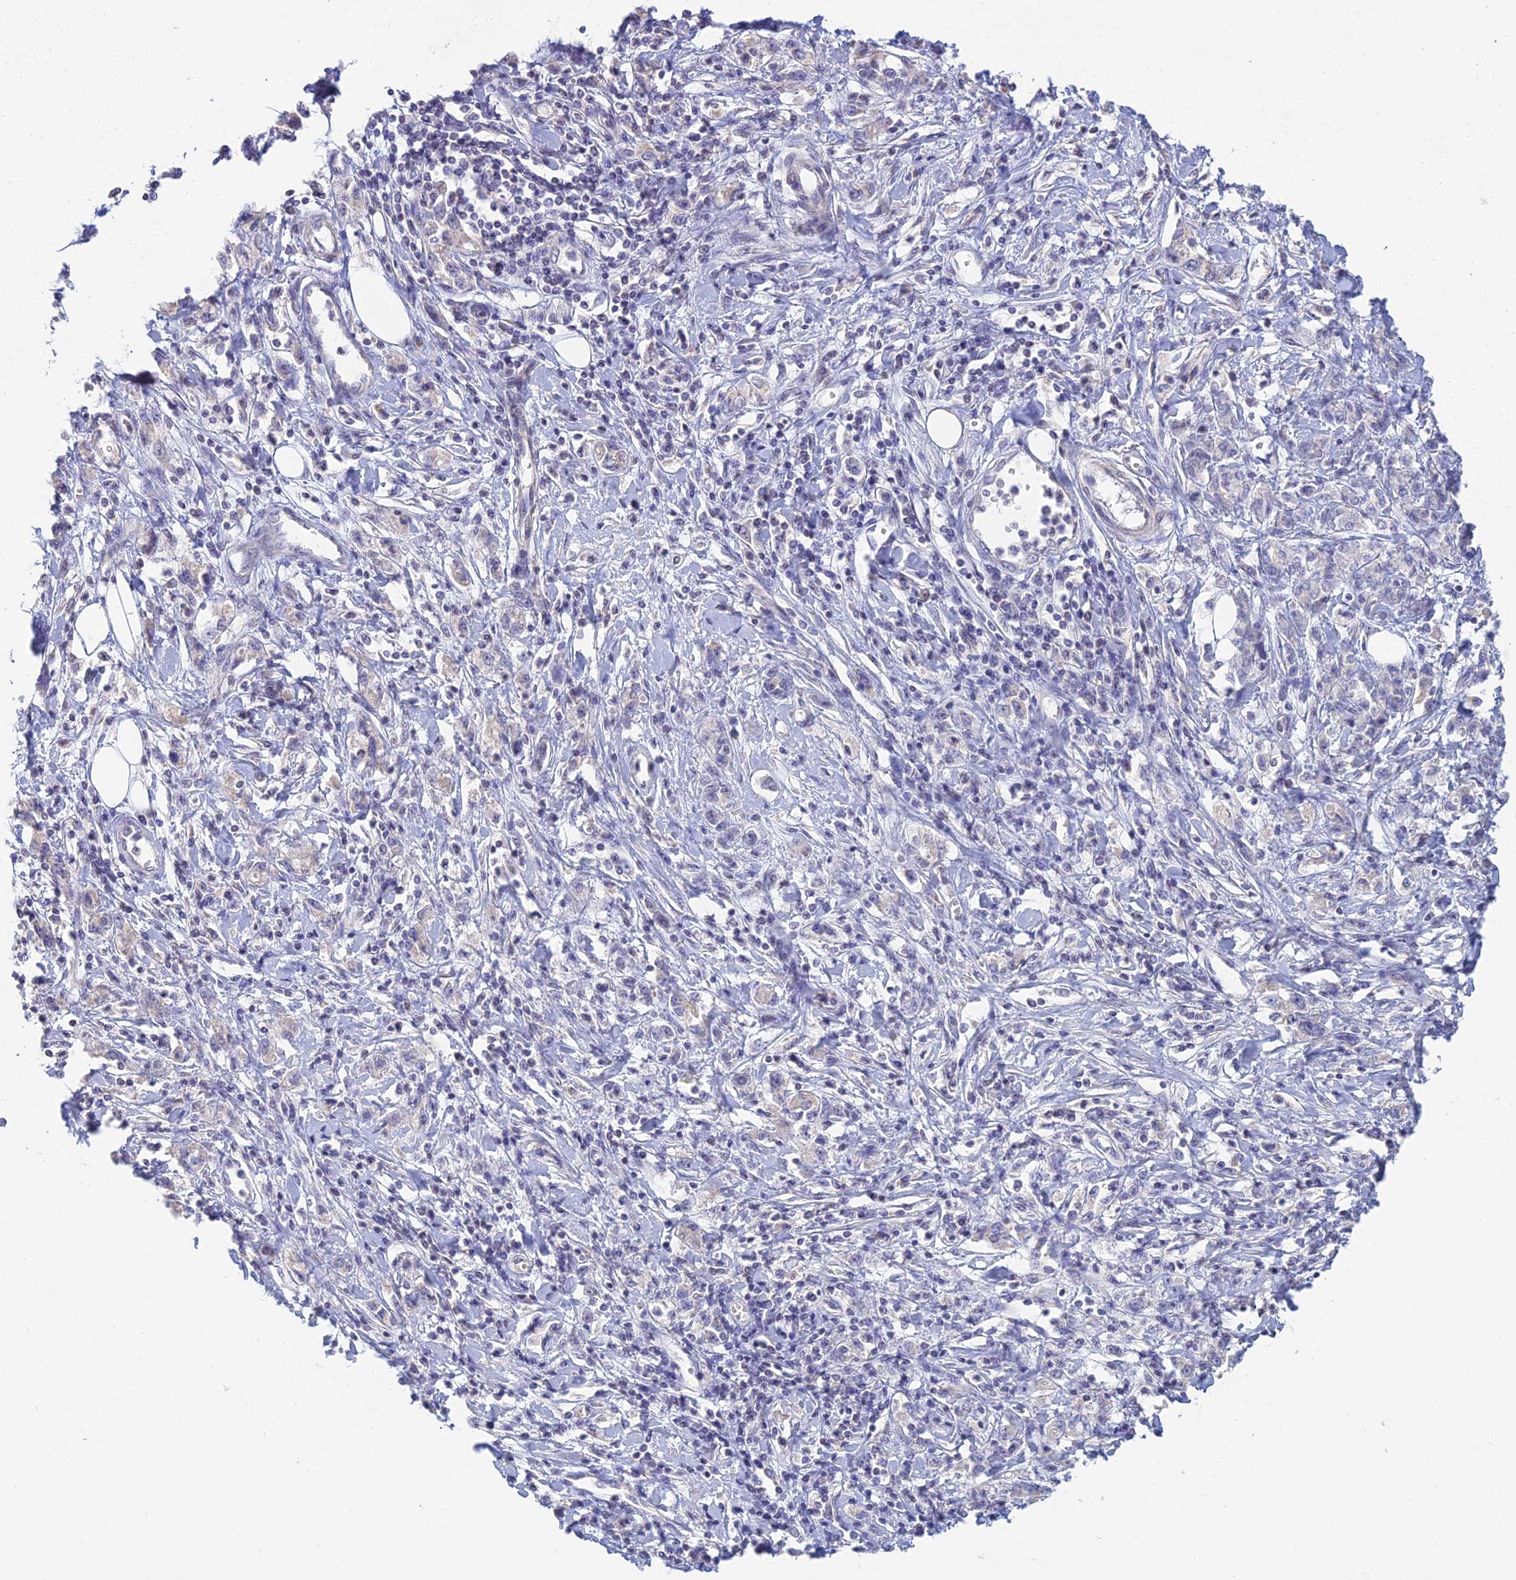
{"staining": {"intensity": "negative", "quantity": "none", "location": "none"}, "tissue": "stomach cancer", "cell_type": "Tumor cells", "image_type": "cancer", "snomed": [{"axis": "morphology", "description": "Adenocarcinoma, NOS"}, {"axis": "topography", "description": "Stomach"}], "caption": "This is a micrograph of immunohistochemistry (IHC) staining of stomach cancer, which shows no expression in tumor cells.", "gene": "CFAP206", "patient": {"sex": "female", "age": 76}}